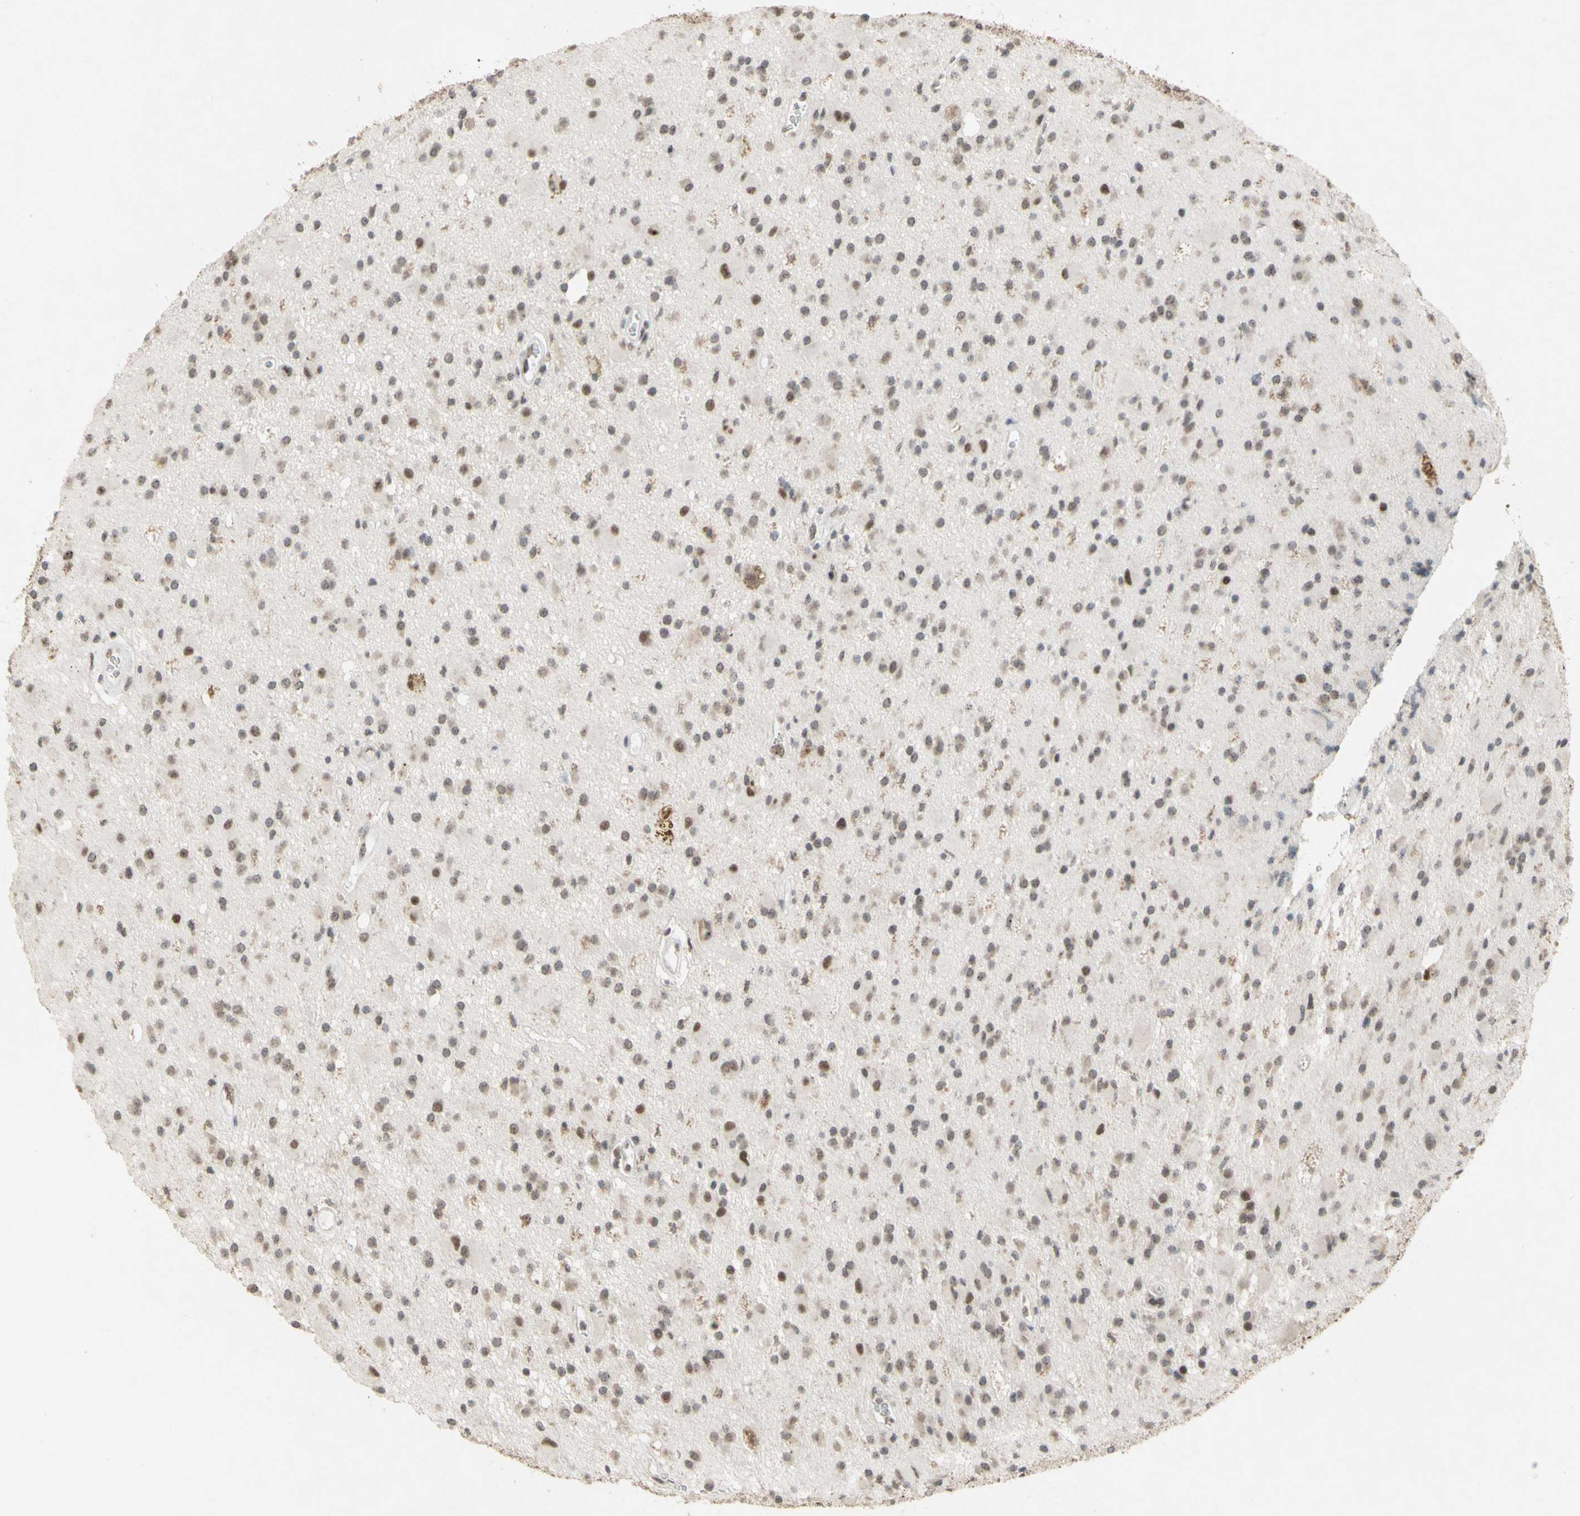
{"staining": {"intensity": "weak", "quantity": "<25%", "location": "cytoplasmic/membranous,nuclear"}, "tissue": "glioma", "cell_type": "Tumor cells", "image_type": "cancer", "snomed": [{"axis": "morphology", "description": "Glioma, malignant, Low grade"}, {"axis": "topography", "description": "Brain"}], "caption": "Human glioma stained for a protein using IHC reveals no staining in tumor cells.", "gene": "CENPB", "patient": {"sex": "male", "age": 58}}